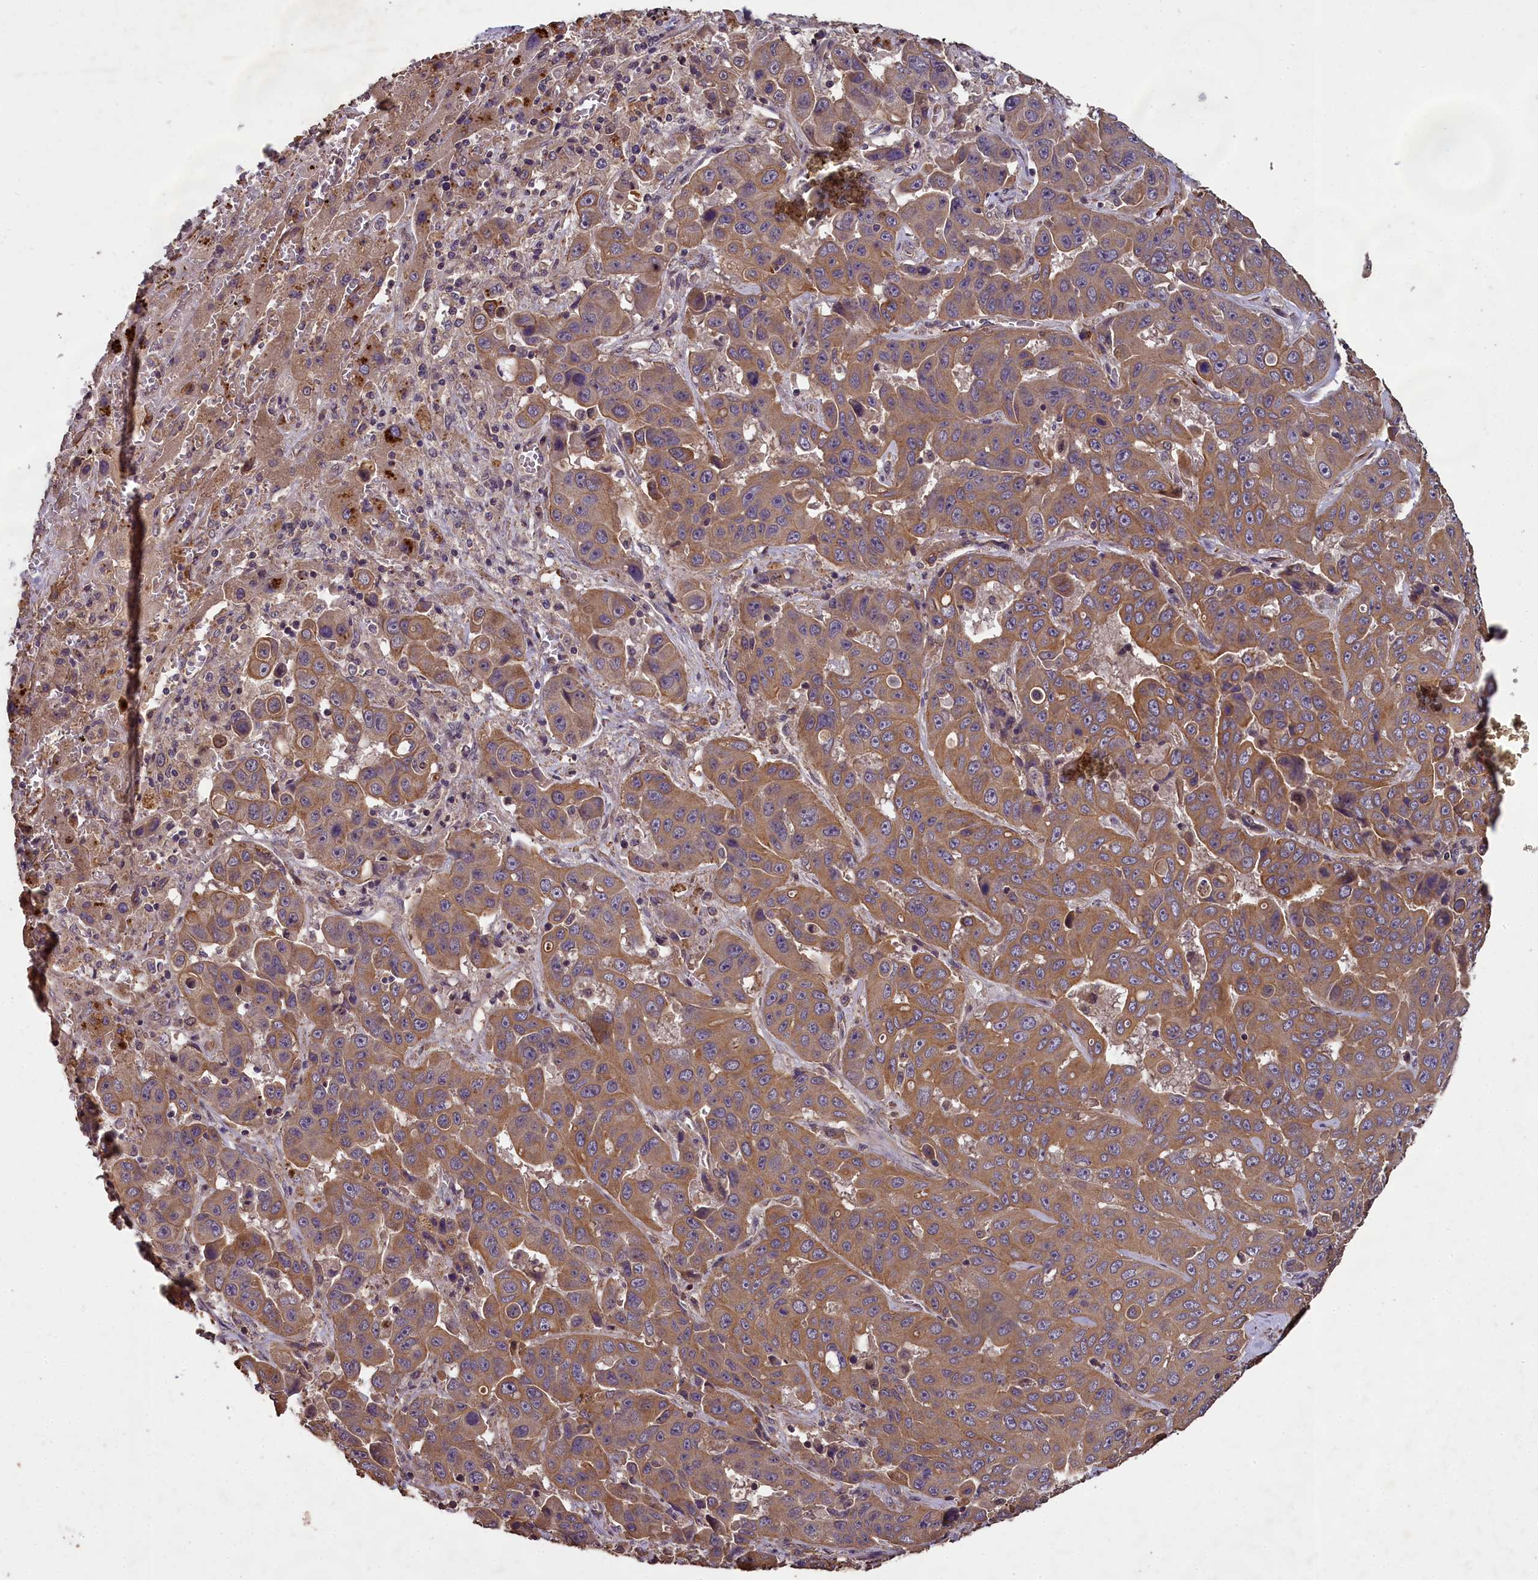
{"staining": {"intensity": "moderate", "quantity": ">75%", "location": "cytoplasmic/membranous"}, "tissue": "liver cancer", "cell_type": "Tumor cells", "image_type": "cancer", "snomed": [{"axis": "morphology", "description": "Cholangiocarcinoma"}, {"axis": "topography", "description": "Liver"}], "caption": "Immunohistochemical staining of liver cholangiocarcinoma displays medium levels of moderate cytoplasmic/membranous protein positivity in approximately >75% of tumor cells.", "gene": "CHD9", "patient": {"sex": "female", "age": 52}}